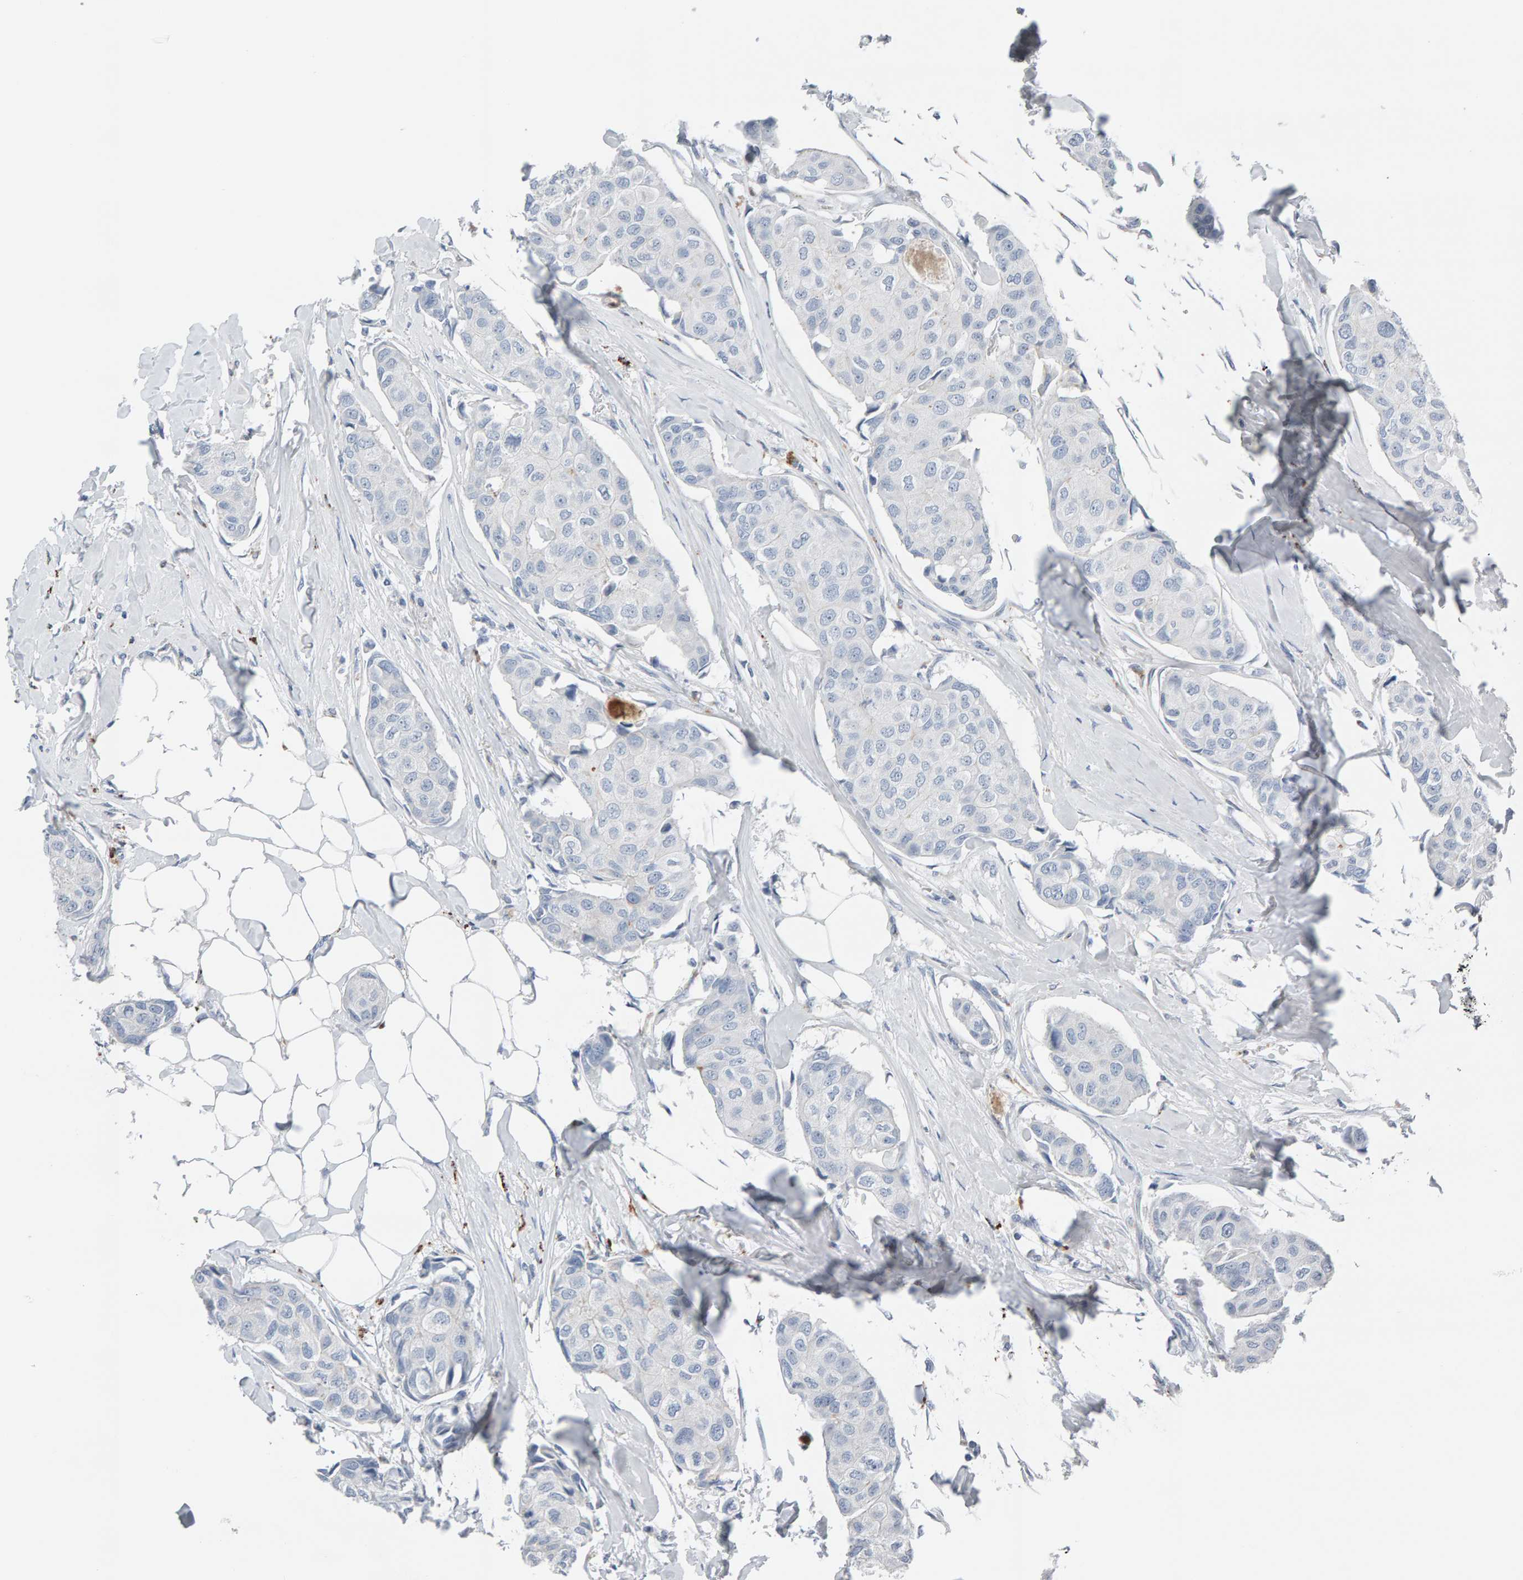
{"staining": {"intensity": "negative", "quantity": "none", "location": "none"}, "tissue": "breast cancer", "cell_type": "Tumor cells", "image_type": "cancer", "snomed": [{"axis": "morphology", "description": "Duct carcinoma"}, {"axis": "topography", "description": "Breast"}], "caption": "Tumor cells show no significant positivity in breast cancer (intraductal carcinoma).", "gene": "IPPK", "patient": {"sex": "female", "age": 80}}